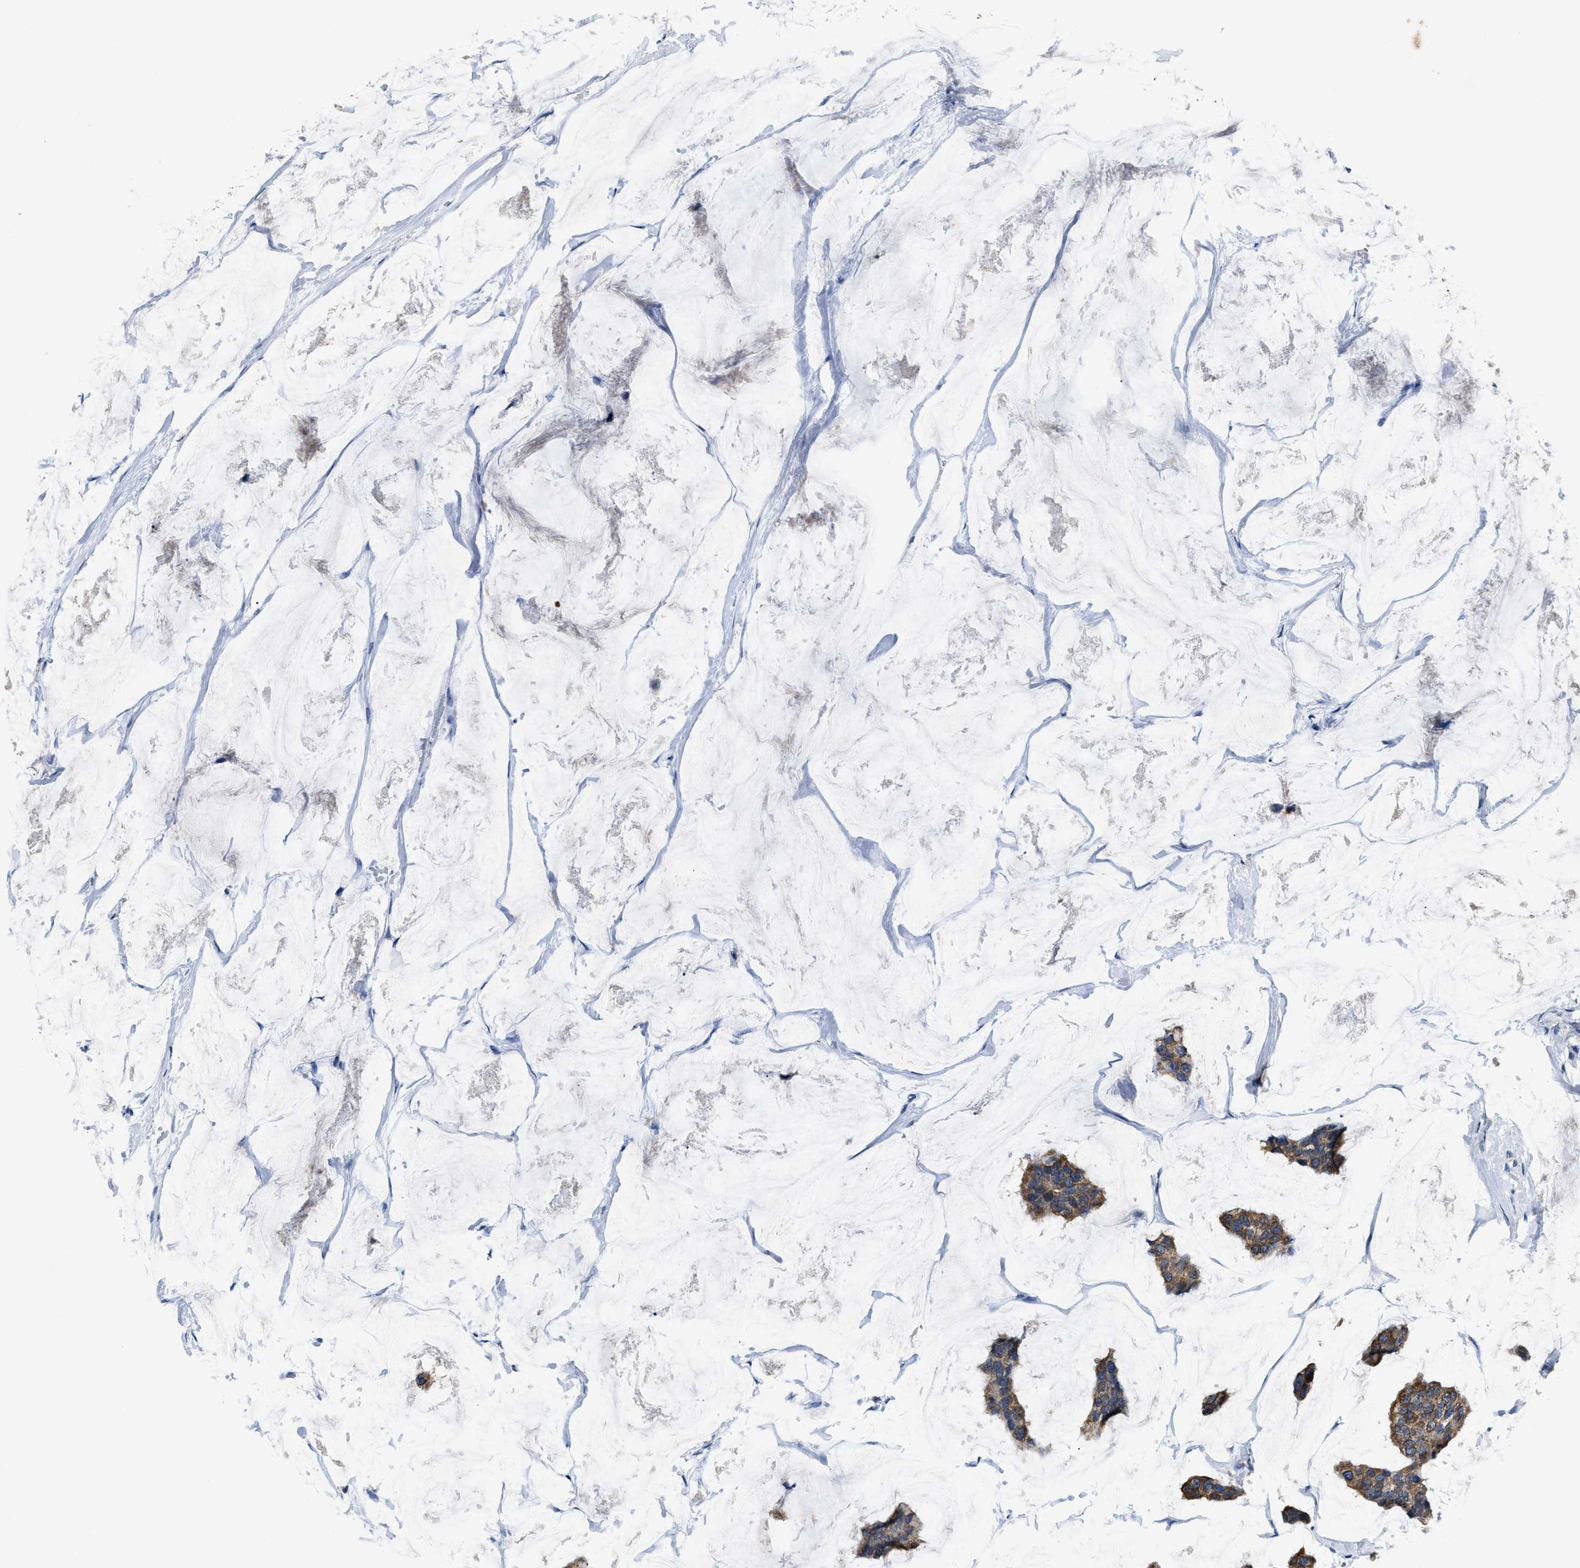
{"staining": {"intensity": "moderate", "quantity": ">75%", "location": "cytoplasmic/membranous"}, "tissue": "breast cancer", "cell_type": "Tumor cells", "image_type": "cancer", "snomed": [{"axis": "morphology", "description": "Normal tissue, NOS"}, {"axis": "morphology", "description": "Duct carcinoma"}, {"axis": "topography", "description": "Breast"}], "caption": "Moderate cytoplasmic/membranous expression for a protein is present in about >75% of tumor cells of breast cancer (invasive ductal carcinoma) using IHC.", "gene": "CTNNA1", "patient": {"sex": "female", "age": 50}}